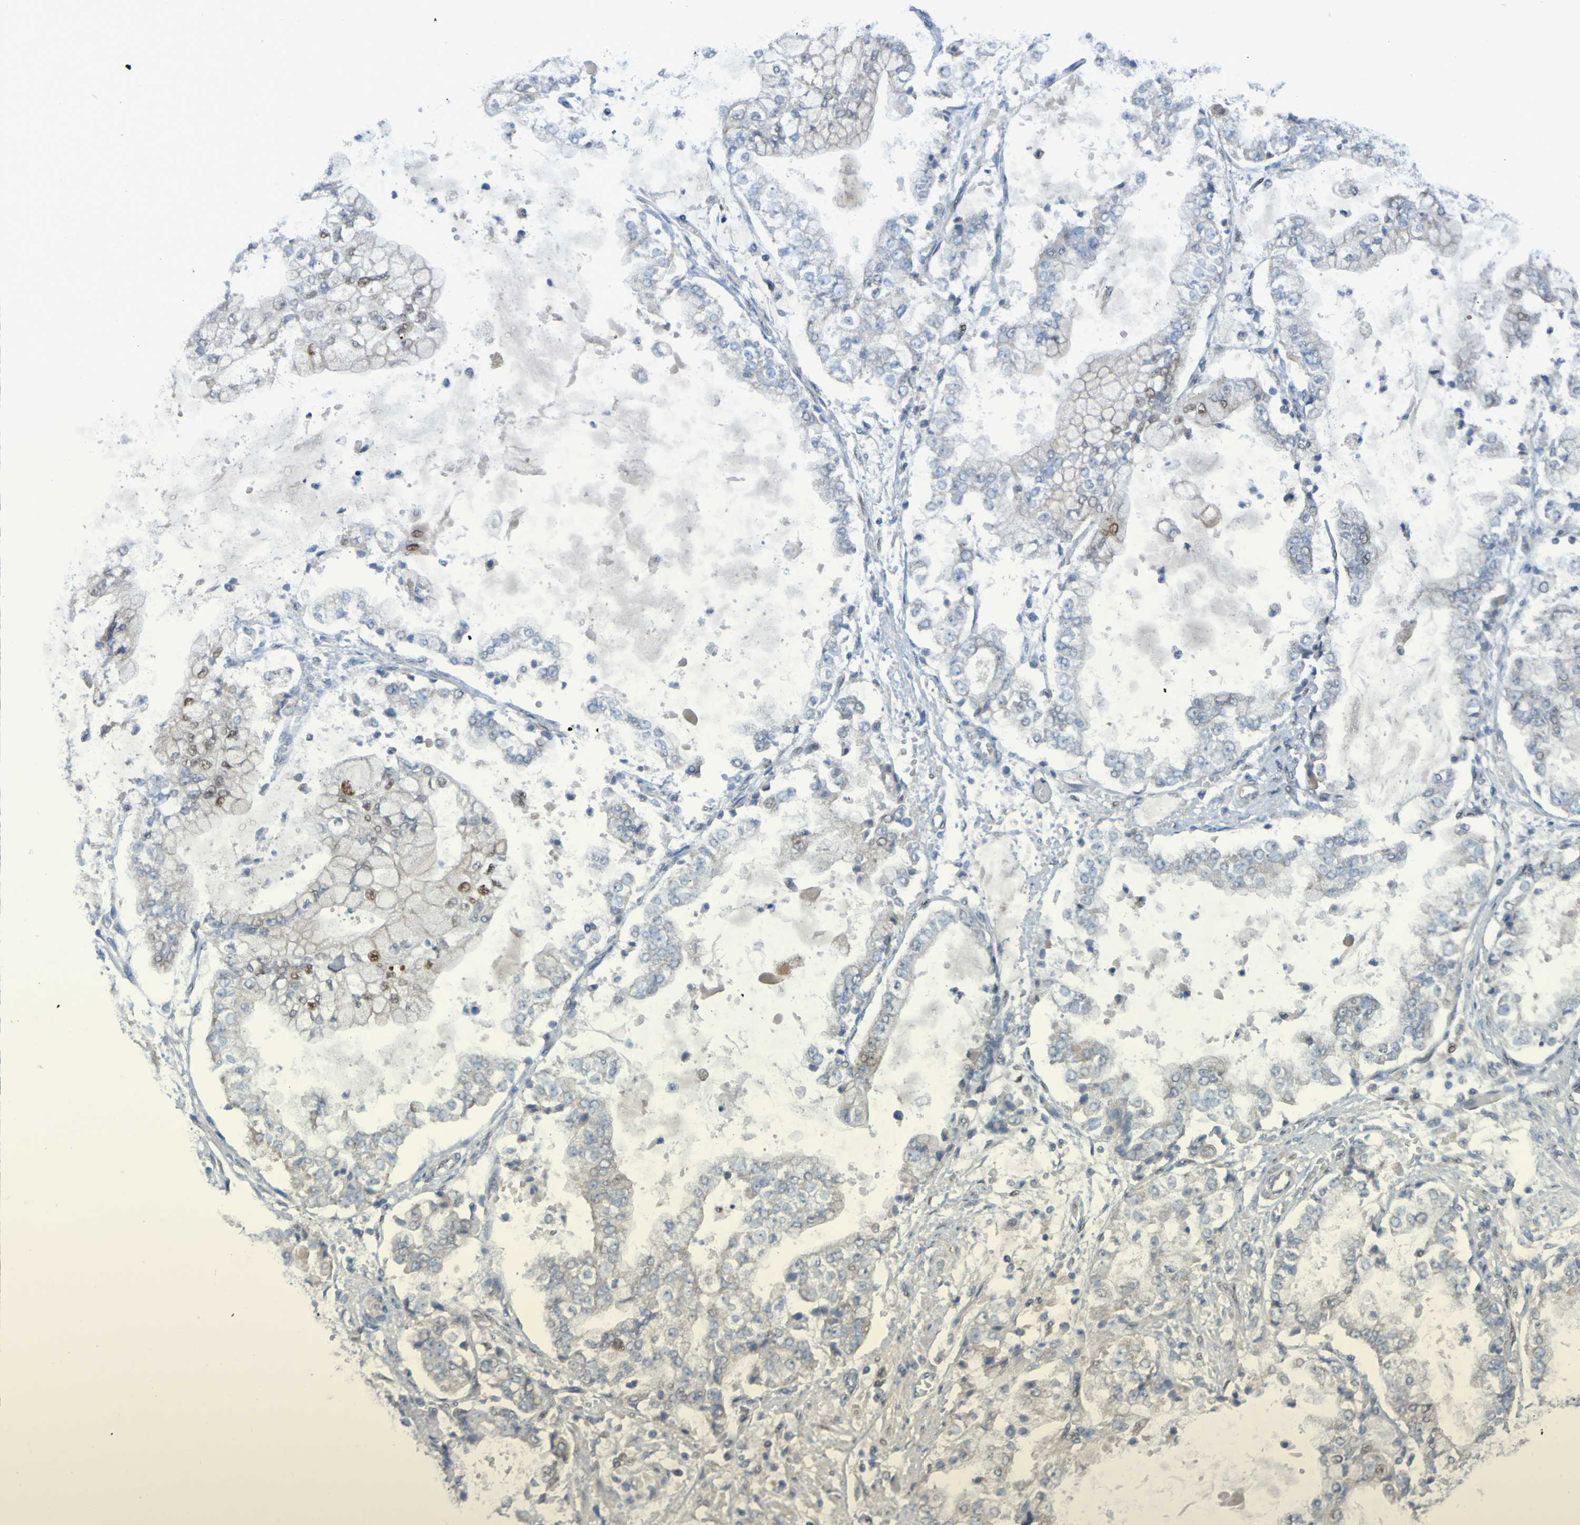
{"staining": {"intensity": "negative", "quantity": "none", "location": "none"}, "tissue": "stomach cancer", "cell_type": "Tumor cells", "image_type": "cancer", "snomed": [{"axis": "morphology", "description": "Adenocarcinoma, NOS"}, {"axis": "topography", "description": "Stomach"}], "caption": "Immunohistochemical staining of stomach adenocarcinoma exhibits no significant positivity in tumor cells.", "gene": "FBP2", "patient": {"sex": "male", "age": 76}}